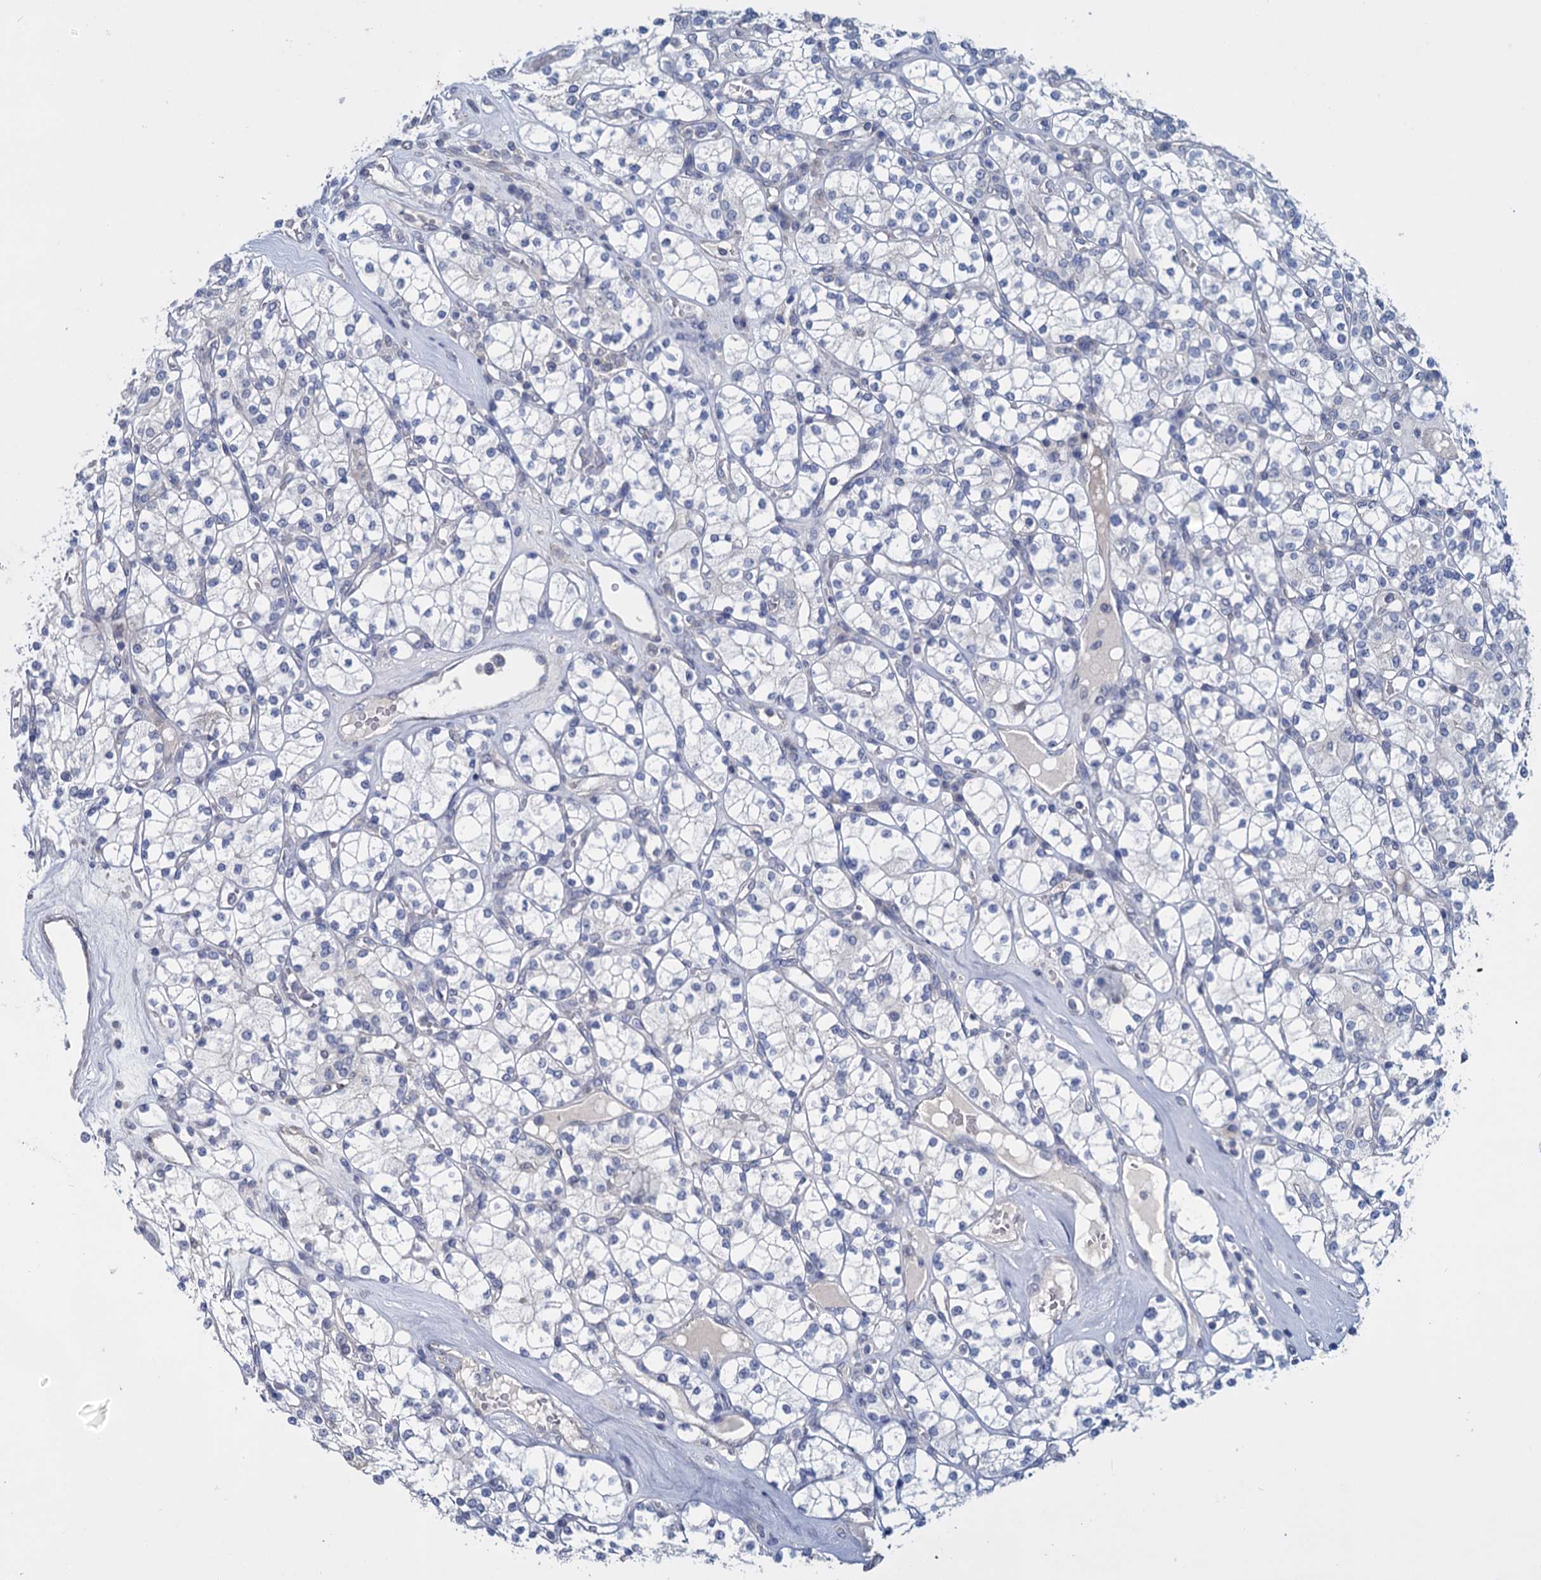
{"staining": {"intensity": "negative", "quantity": "none", "location": "none"}, "tissue": "renal cancer", "cell_type": "Tumor cells", "image_type": "cancer", "snomed": [{"axis": "morphology", "description": "Adenocarcinoma, NOS"}, {"axis": "topography", "description": "Kidney"}], "caption": "The image reveals no staining of tumor cells in renal cancer.", "gene": "GSTM2", "patient": {"sex": "male", "age": 77}}